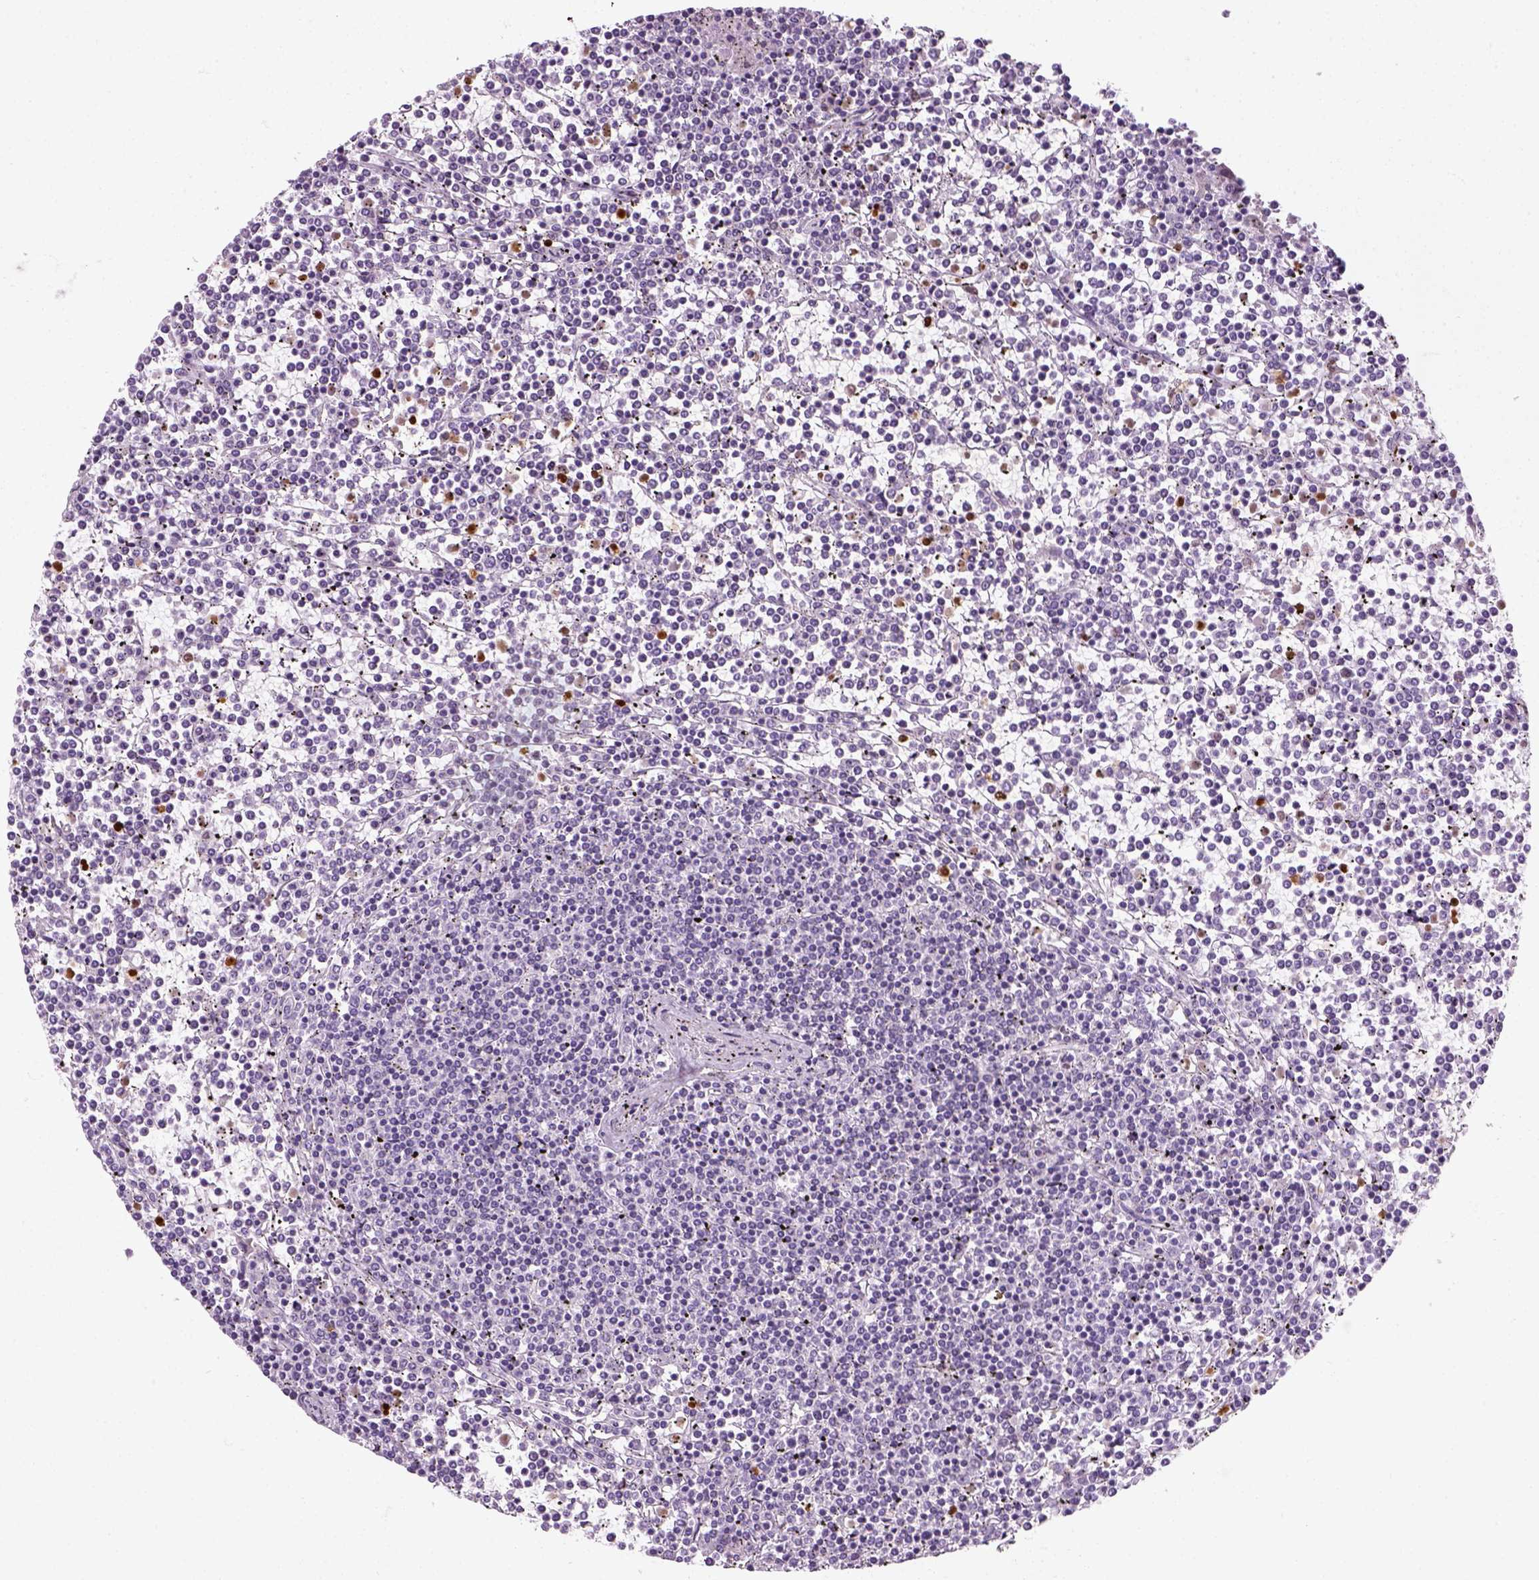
{"staining": {"intensity": "negative", "quantity": "none", "location": "none"}, "tissue": "lymphoma", "cell_type": "Tumor cells", "image_type": "cancer", "snomed": [{"axis": "morphology", "description": "Malignant lymphoma, non-Hodgkin's type, Low grade"}, {"axis": "topography", "description": "Spleen"}], "caption": "Immunohistochemistry (IHC) histopathology image of neoplastic tissue: human lymphoma stained with DAB demonstrates no significant protein positivity in tumor cells. (DAB (3,3'-diaminobenzidine) immunohistochemistry (IHC) with hematoxylin counter stain).", "gene": "IL4", "patient": {"sex": "female", "age": 19}}